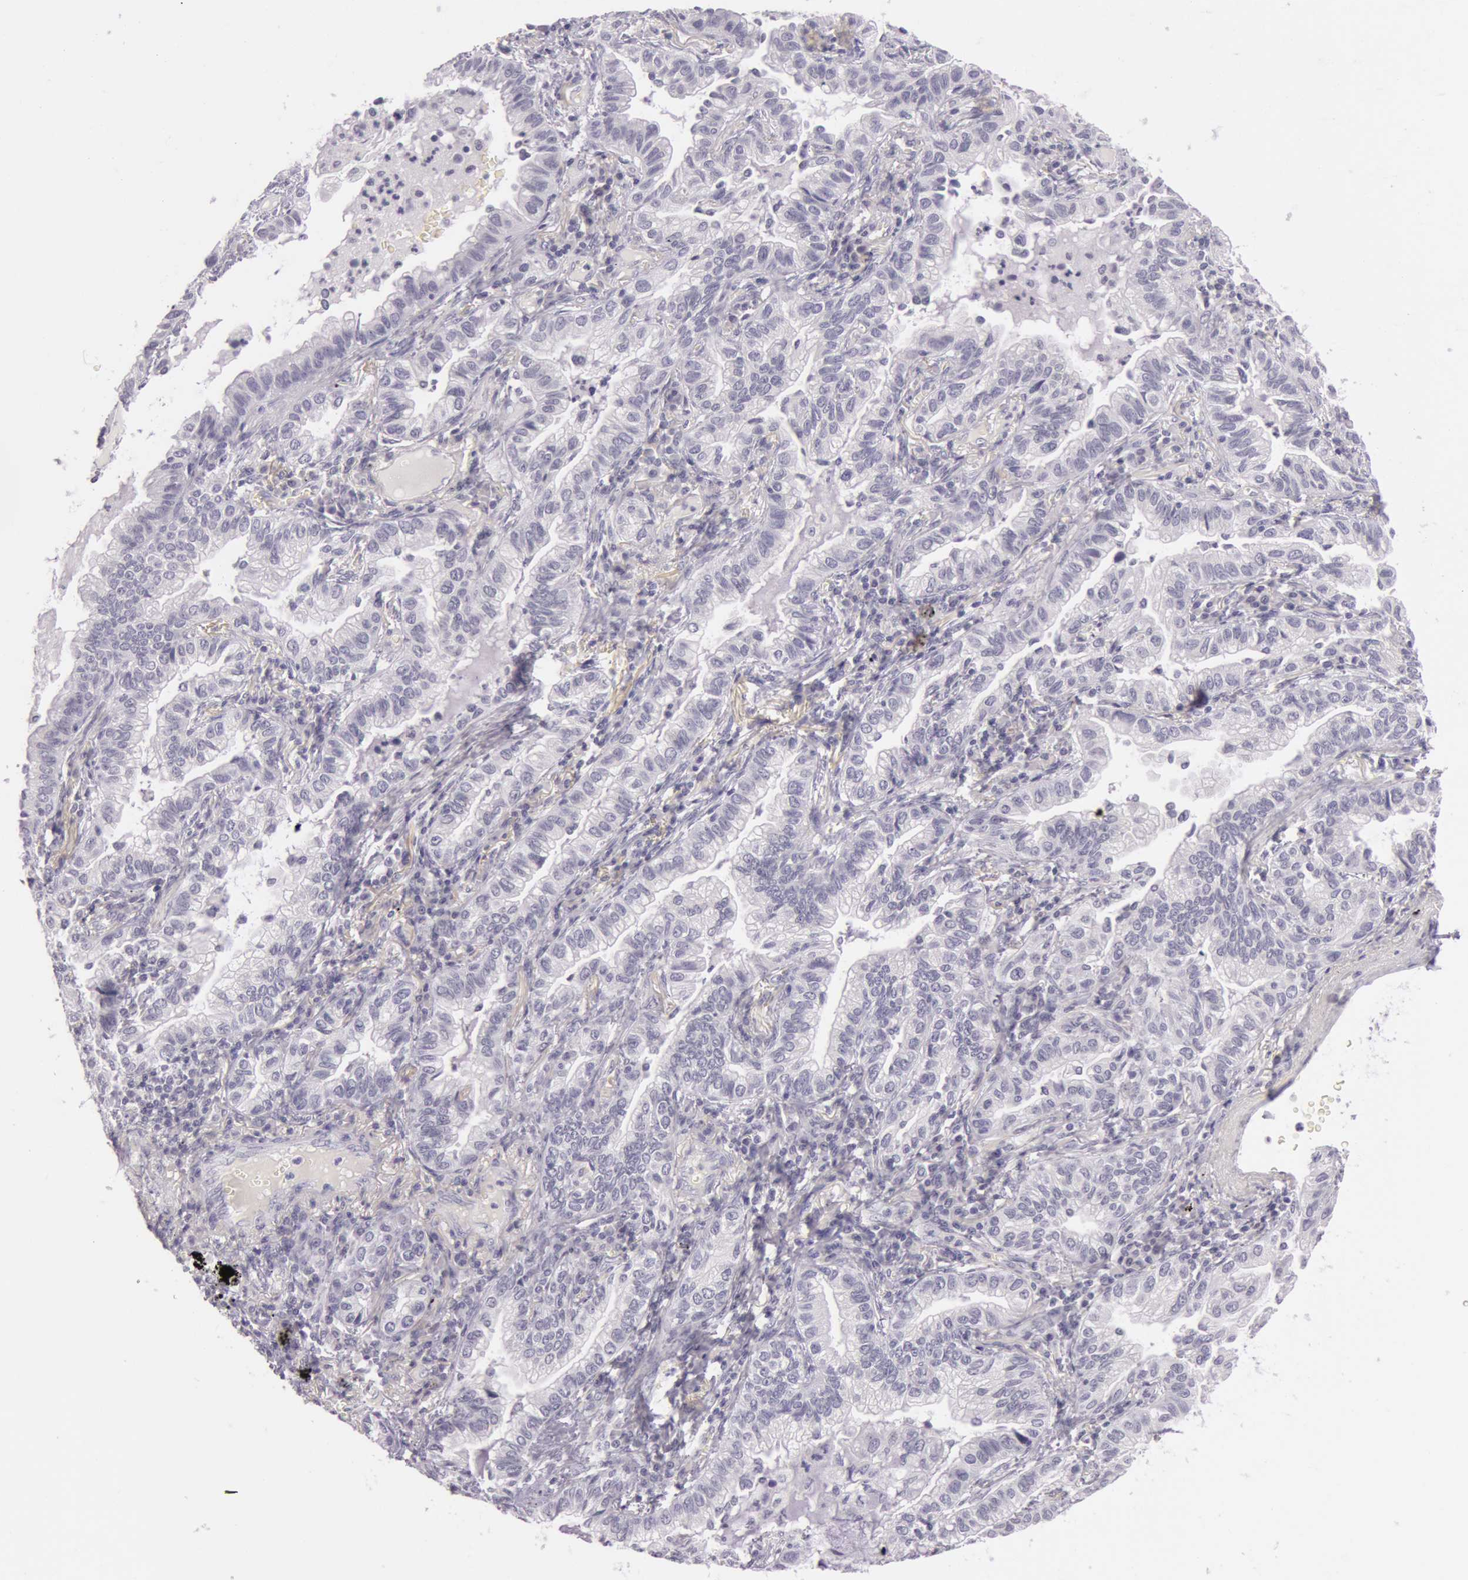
{"staining": {"intensity": "negative", "quantity": "none", "location": "none"}, "tissue": "lung cancer", "cell_type": "Tumor cells", "image_type": "cancer", "snomed": [{"axis": "morphology", "description": "Adenocarcinoma, NOS"}, {"axis": "topography", "description": "Lung"}], "caption": "A micrograph of lung cancer (adenocarcinoma) stained for a protein displays no brown staining in tumor cells.", "gene": "RBMY1F", "patient": {"sex": "female", "age": 50}}